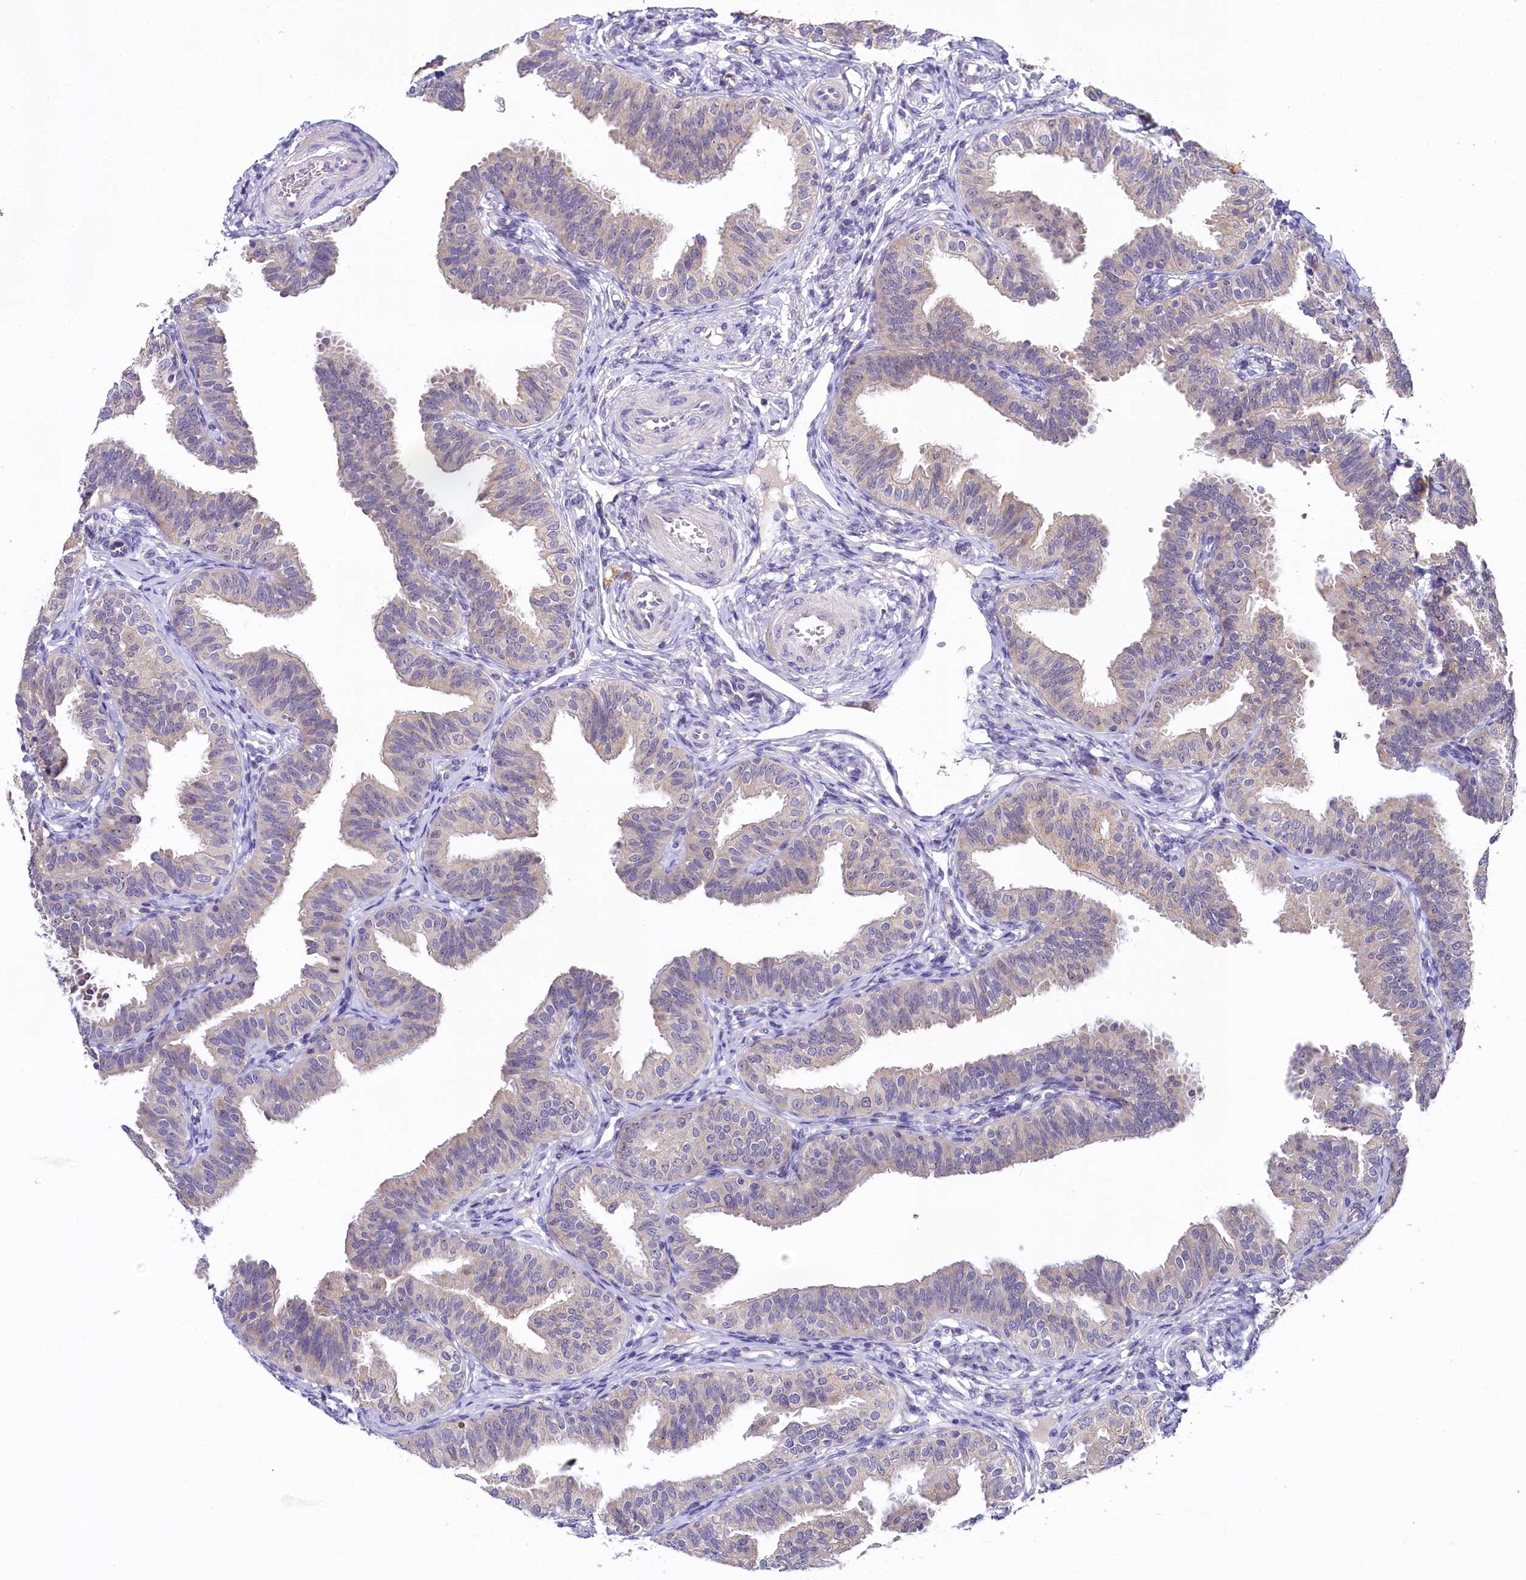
{"staining": {"intensity": "negative", "quantity": "none", "location": "none"}, "tissue": "fallopian tube", "cell_type": "Glandular cells", "image_type": "normal", "snomed": [{"axis": "morphology", "description": "Normal tissue, NOS"}, {"axis": "topography", "description": "Fallopian tube"}], "caption": "IHC image of unremarkable fallopian tube: fallopian tube stained with DAB (3,3'-diaminobenzidine) demonstrates no significant protein positivity in glandular cells. Brightfield microscopy of immunohistochemistry stained with DAB (brown) and hematoxylin (blue), captured at high magnification.", "gene": "SPINK9", "patient": {"sex": "female", "age": 35}}